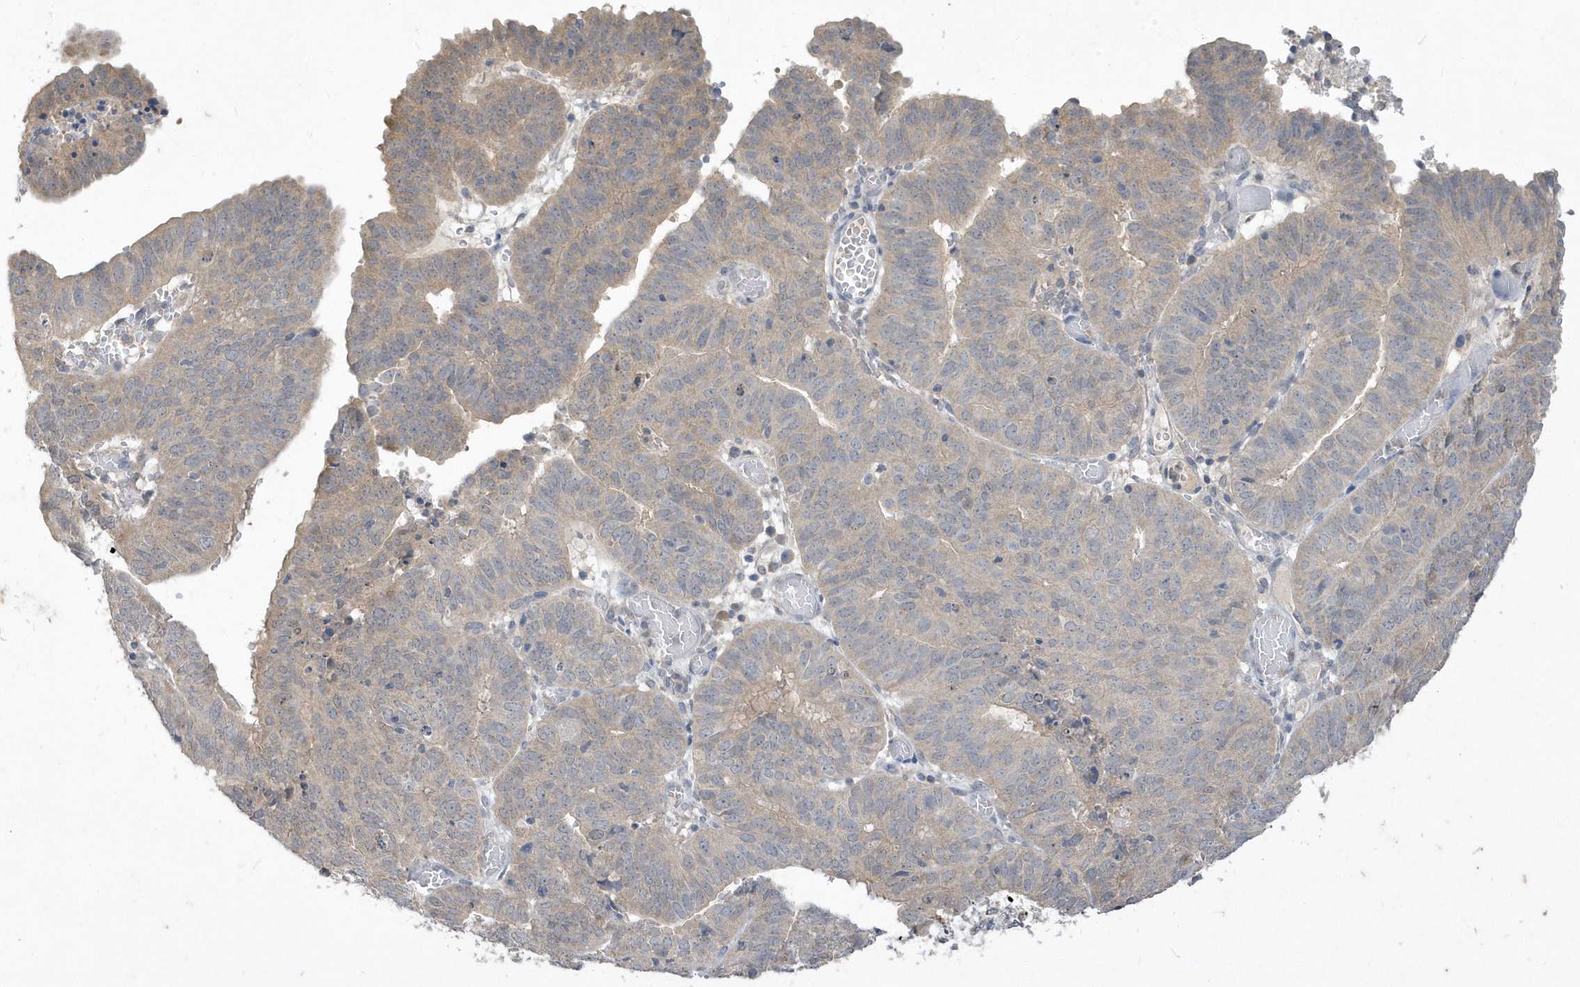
{"staining": {"intensity": "weak", "quantity": "25%-75%", "location": "cytoplasmic/membranous"}, "tissue": "endometrial cancer", "cell_type": "Tumor cells", "image_type": "cancer", "snomed": [{"axis": "morphology", "description": "Adenocarcinoma, NOS"}, {"axis": "topography", "description": "Uterus"}], "caption": "An immunohistochemistry image of tumor tissue is shown. Protein staining in brown highlights weak cytoplasmic/membranous positivity in endometrial cancer within tumor cells. The staining is performed using DAB (3,3'-diaminobenzidine) brown chromogen to label protein expression. The nuclei are counter-stained blue using hematoxylin.", "gene": "AKR7A2", "patient": {"sex": "female", "age": 77}}